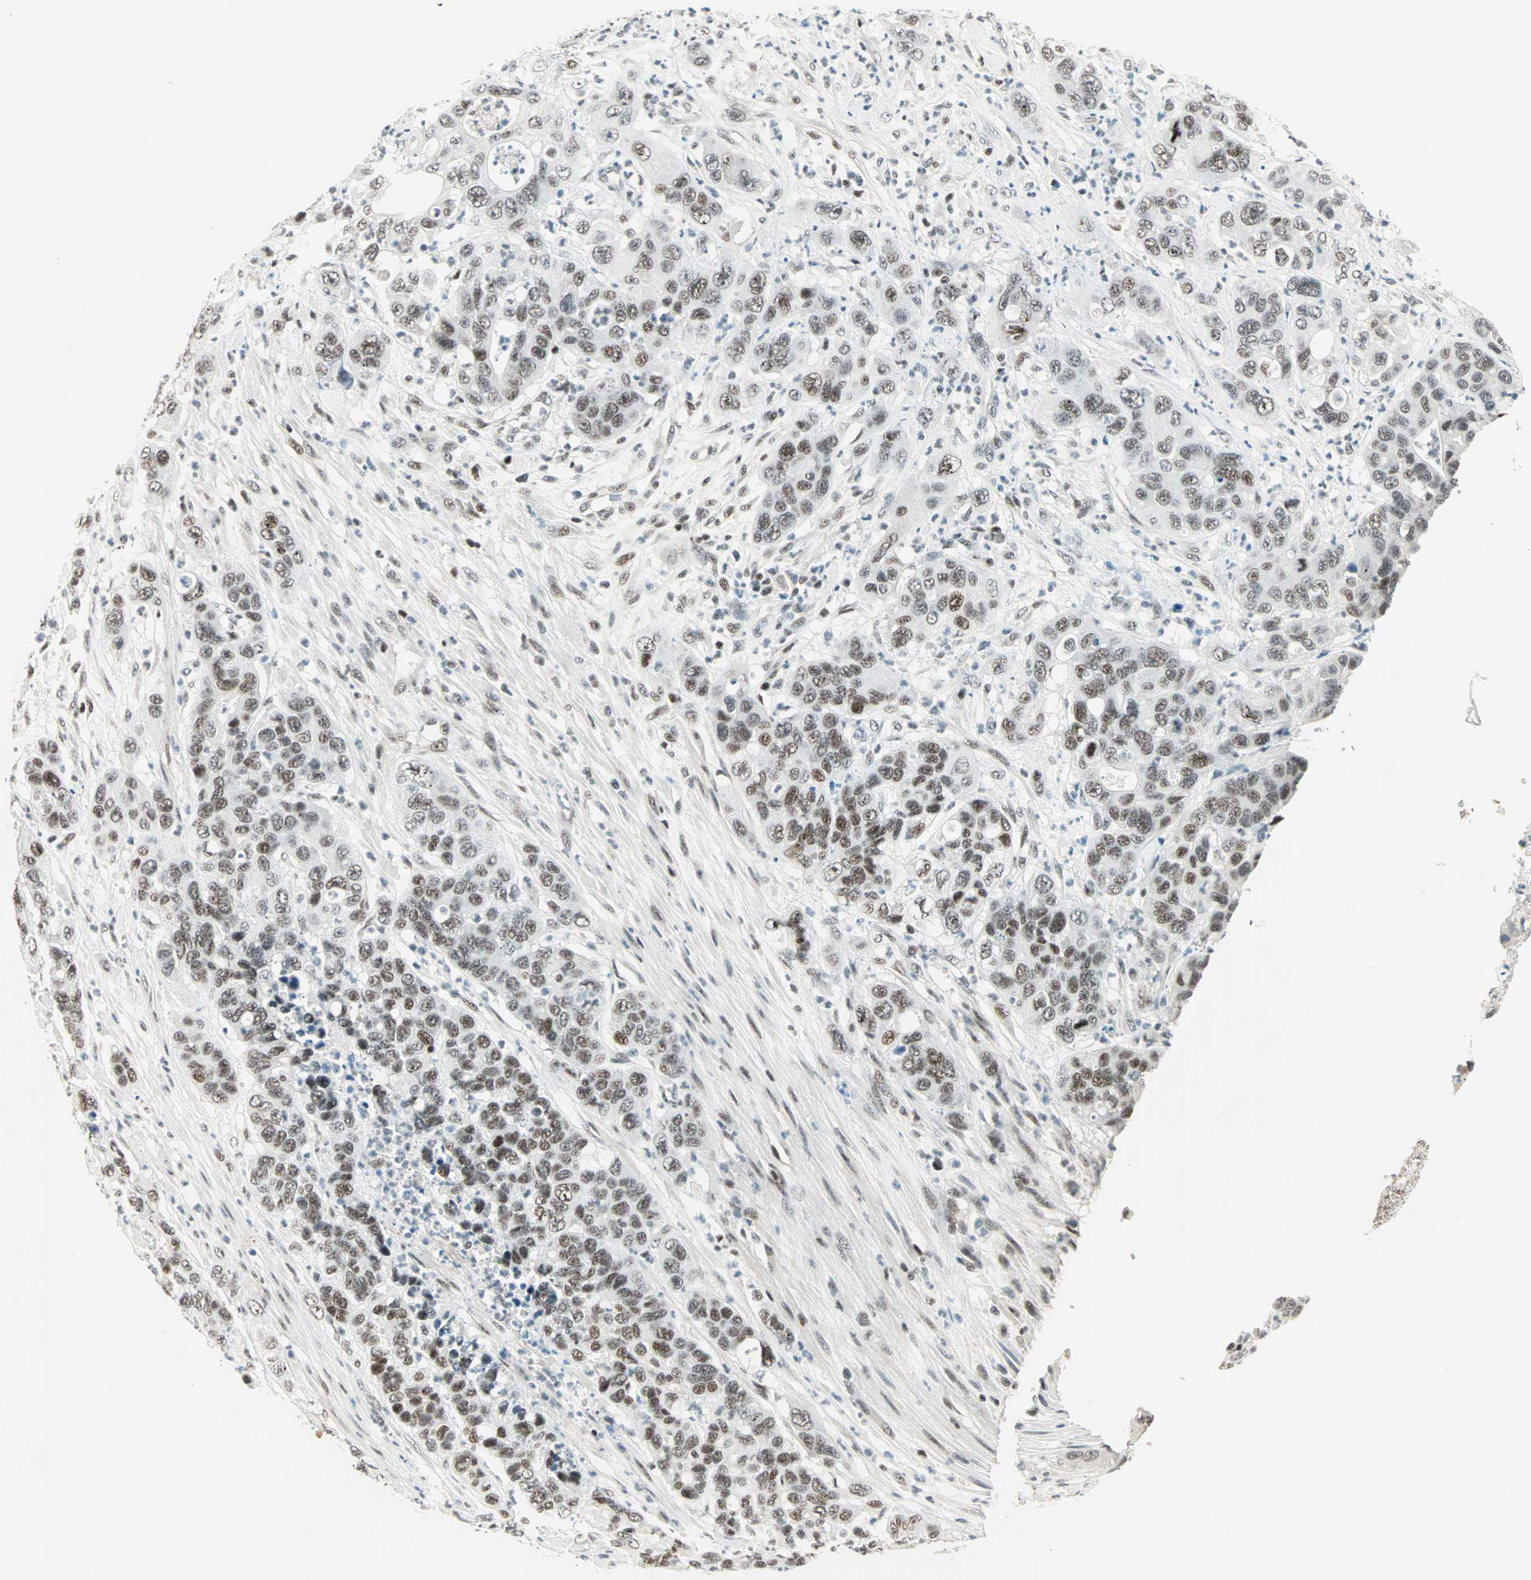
{"staining": {"intensity": "weak", "quantity": ">75%", "location": "nuclear"}, "tissue": "pancreatic cancer", "cell_type": "Tumor cells", "image_type": "cancer", "snomed": [{"axis": "morphology", "description": "Adenocarcinoma, NOS"}, {"axis": "topography", "description": "Pancreas"}], "caption": "Immunohistochemical staining of pancreatic adenocarcinoma exhibits low levels of weak nuclear protein positivity in about >75% of tumor cells.", "gene": "SIN3A", "patient": {"sex": "female", "age": 71}}